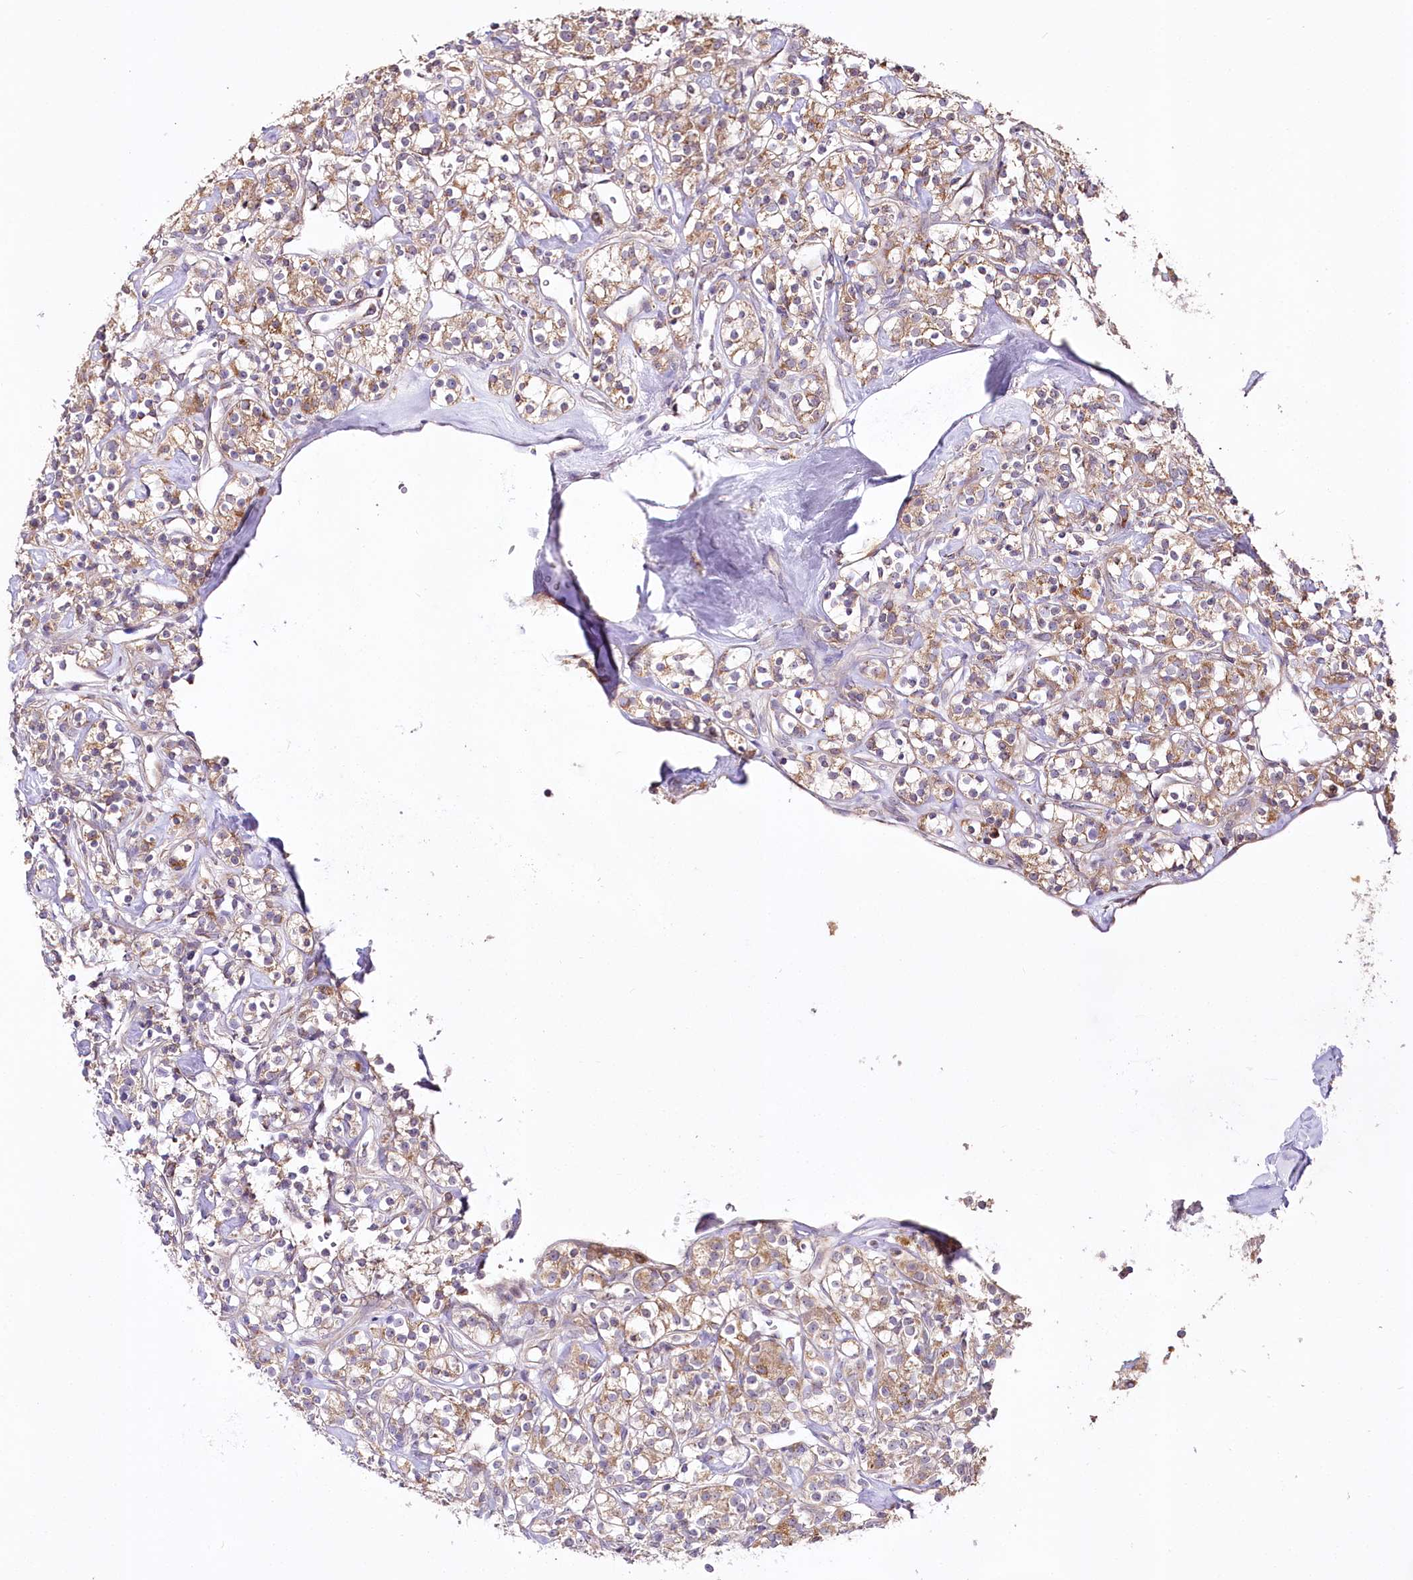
{"staining": {"intensity": "weak", "quantity": ">75%", "location": "cytoplasmic/membranous"}, "tissue": "renal cancer", "cell_type": "Tumor cells", "image_type": "cancer", "snomed": [{"axis": "morphology", "description": "Adenocarcinoma, NOS"}, {"axis": "topography", "description": "Kidney"}], "caption": "Adenocarcinoma (renal) was stained to show a protein in brown. There is low levels of weak cytoplasmic/membranous expression in about >75% of tumor cells. Immunohistochemistry (ihc) stains the protein of interest in brown and the nuclei are stained blue.", "gene": "ZNF226", "patient": {"sex": "male", "age": 77}}